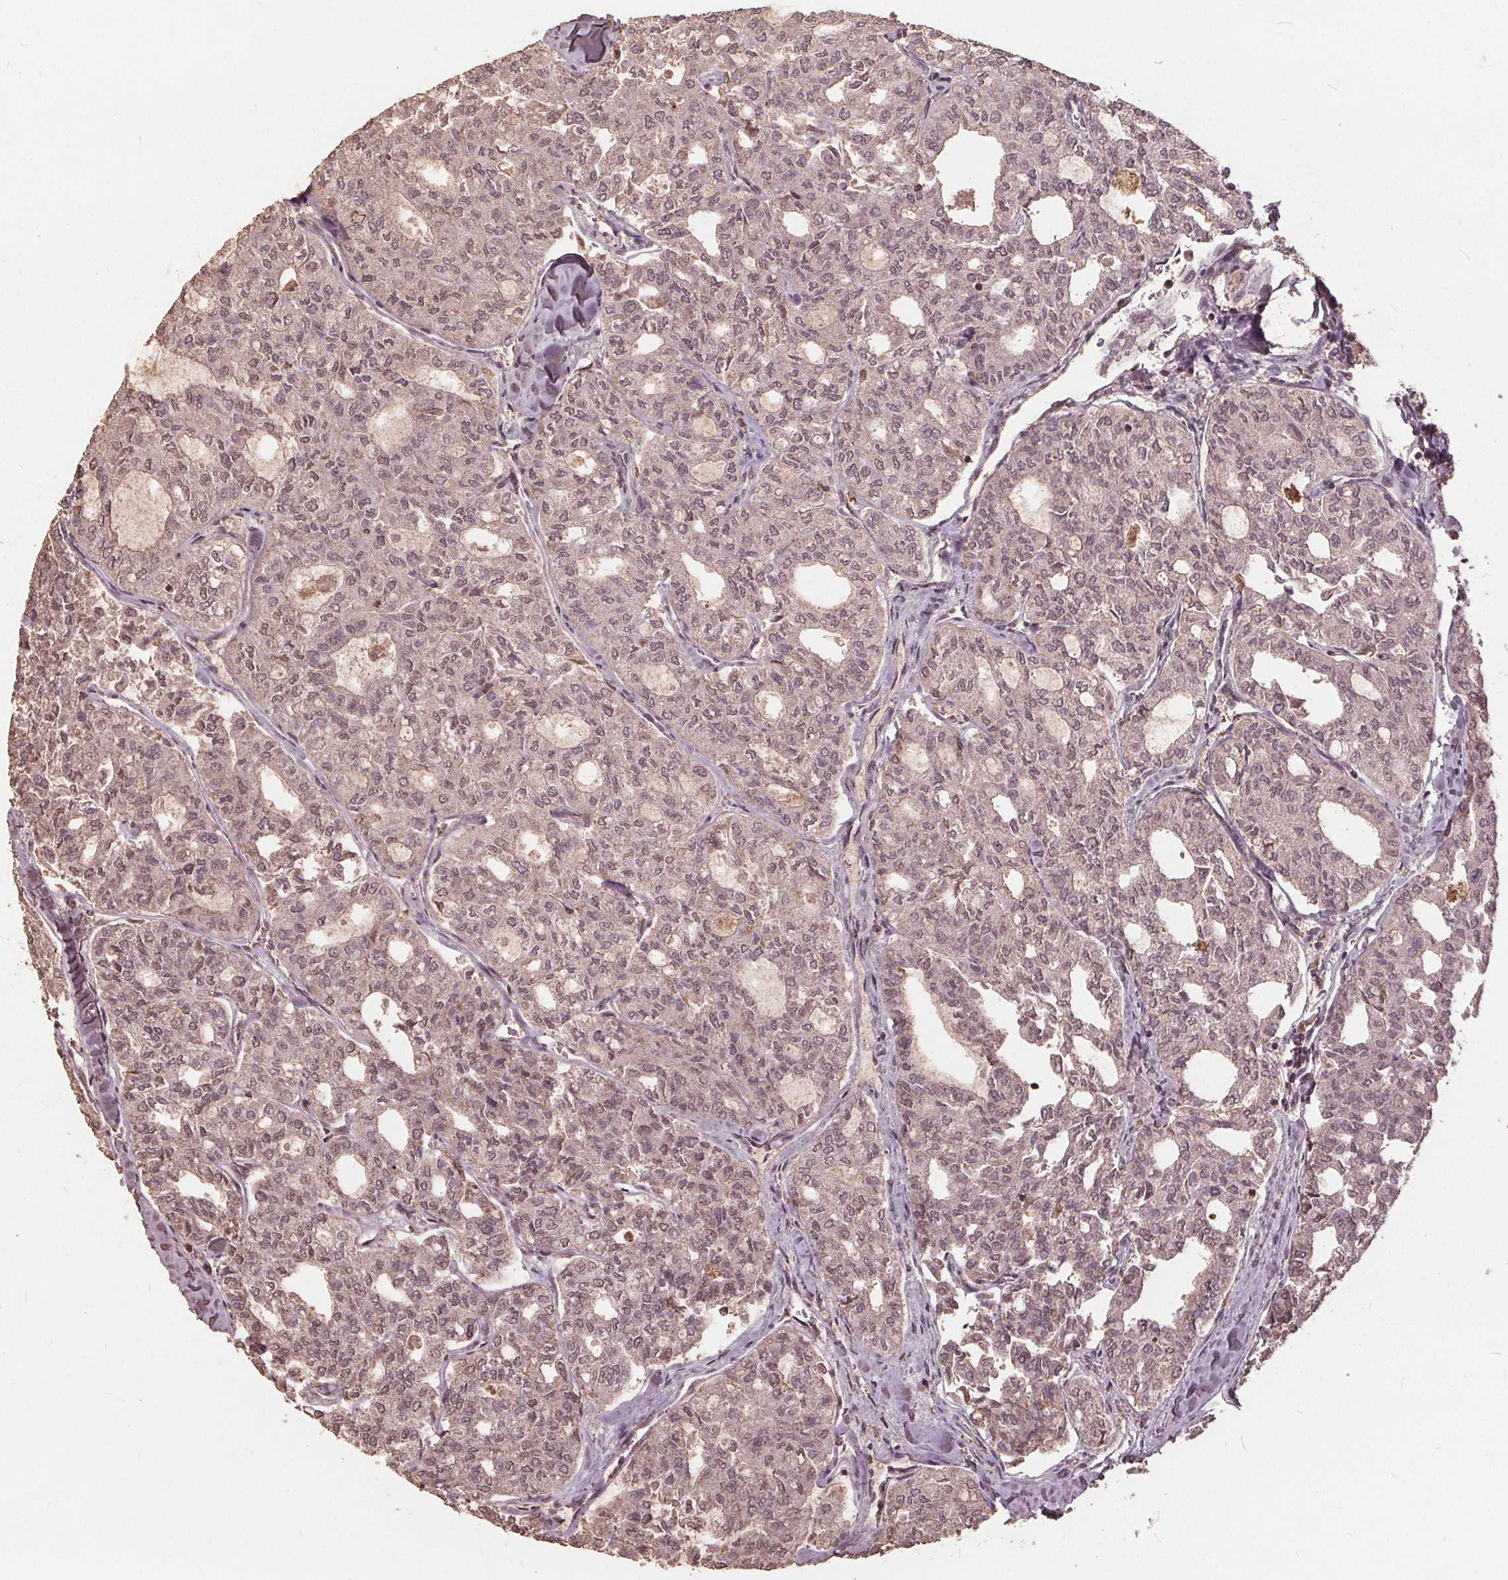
{"staining": {"intensity": "weak", "quantity": "<25%", "location": "nuclear"}, "tissue": "thyroid cancer", "cell_type": "Tumor cells", "image_type": "cancer", "snomed": [{"axis": "morphology", "description": "Follicular adenoma carcinoma, NOS"}, {"axis": "topography", "description": "Thyroid gland"}], "caption": "IHC image of human thyroid cancer (follicular adenoma carcinoma) stained for a protein (brown), which exhibits no positivity in tumor cells.", "gene": "DSG3", "patient": {"sex": "male", "age": 75}}